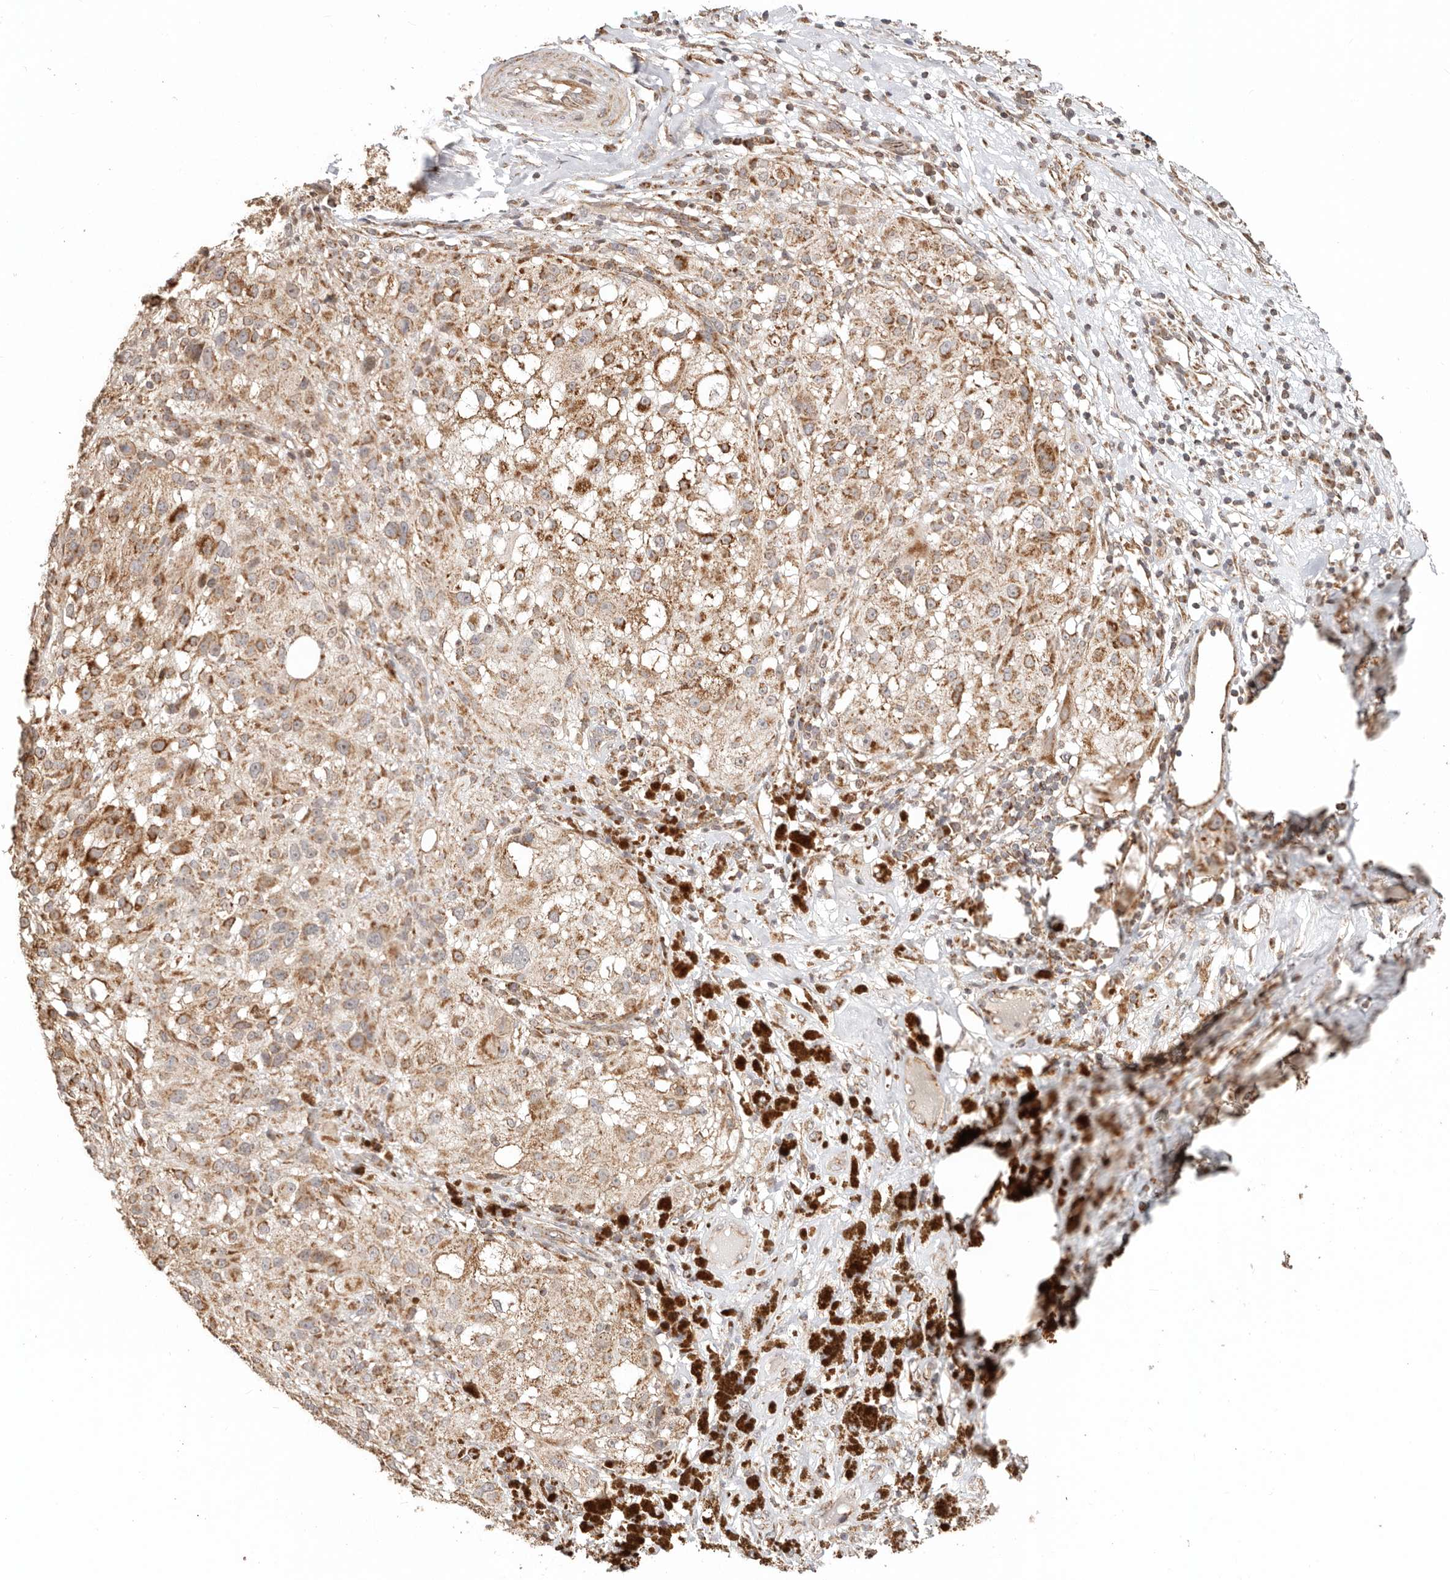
{"staining": {"intensity": "moderate", "quantity": ">75%", "location": "cytoplasmic/membranous"}, "tissue": "melanoma", "cell_type": "Tumor cells", "image_type": "cancer", "snomed": [{"axis": "morphology", "description": "Necrosis, NOS"}, {"axis": "morphology", "description": "Malignant melanoma, NOS"}, {"axis": "topography", "description": "Skin"}], "caption": "Immunohistochemical staining of human melanoma shows medium levels of moderate cytoplasmic/membranous expression in approximately >75% of tumor cells.", "gene": "NDUFB11", "patient": {"sex": "female", "age": 87}}